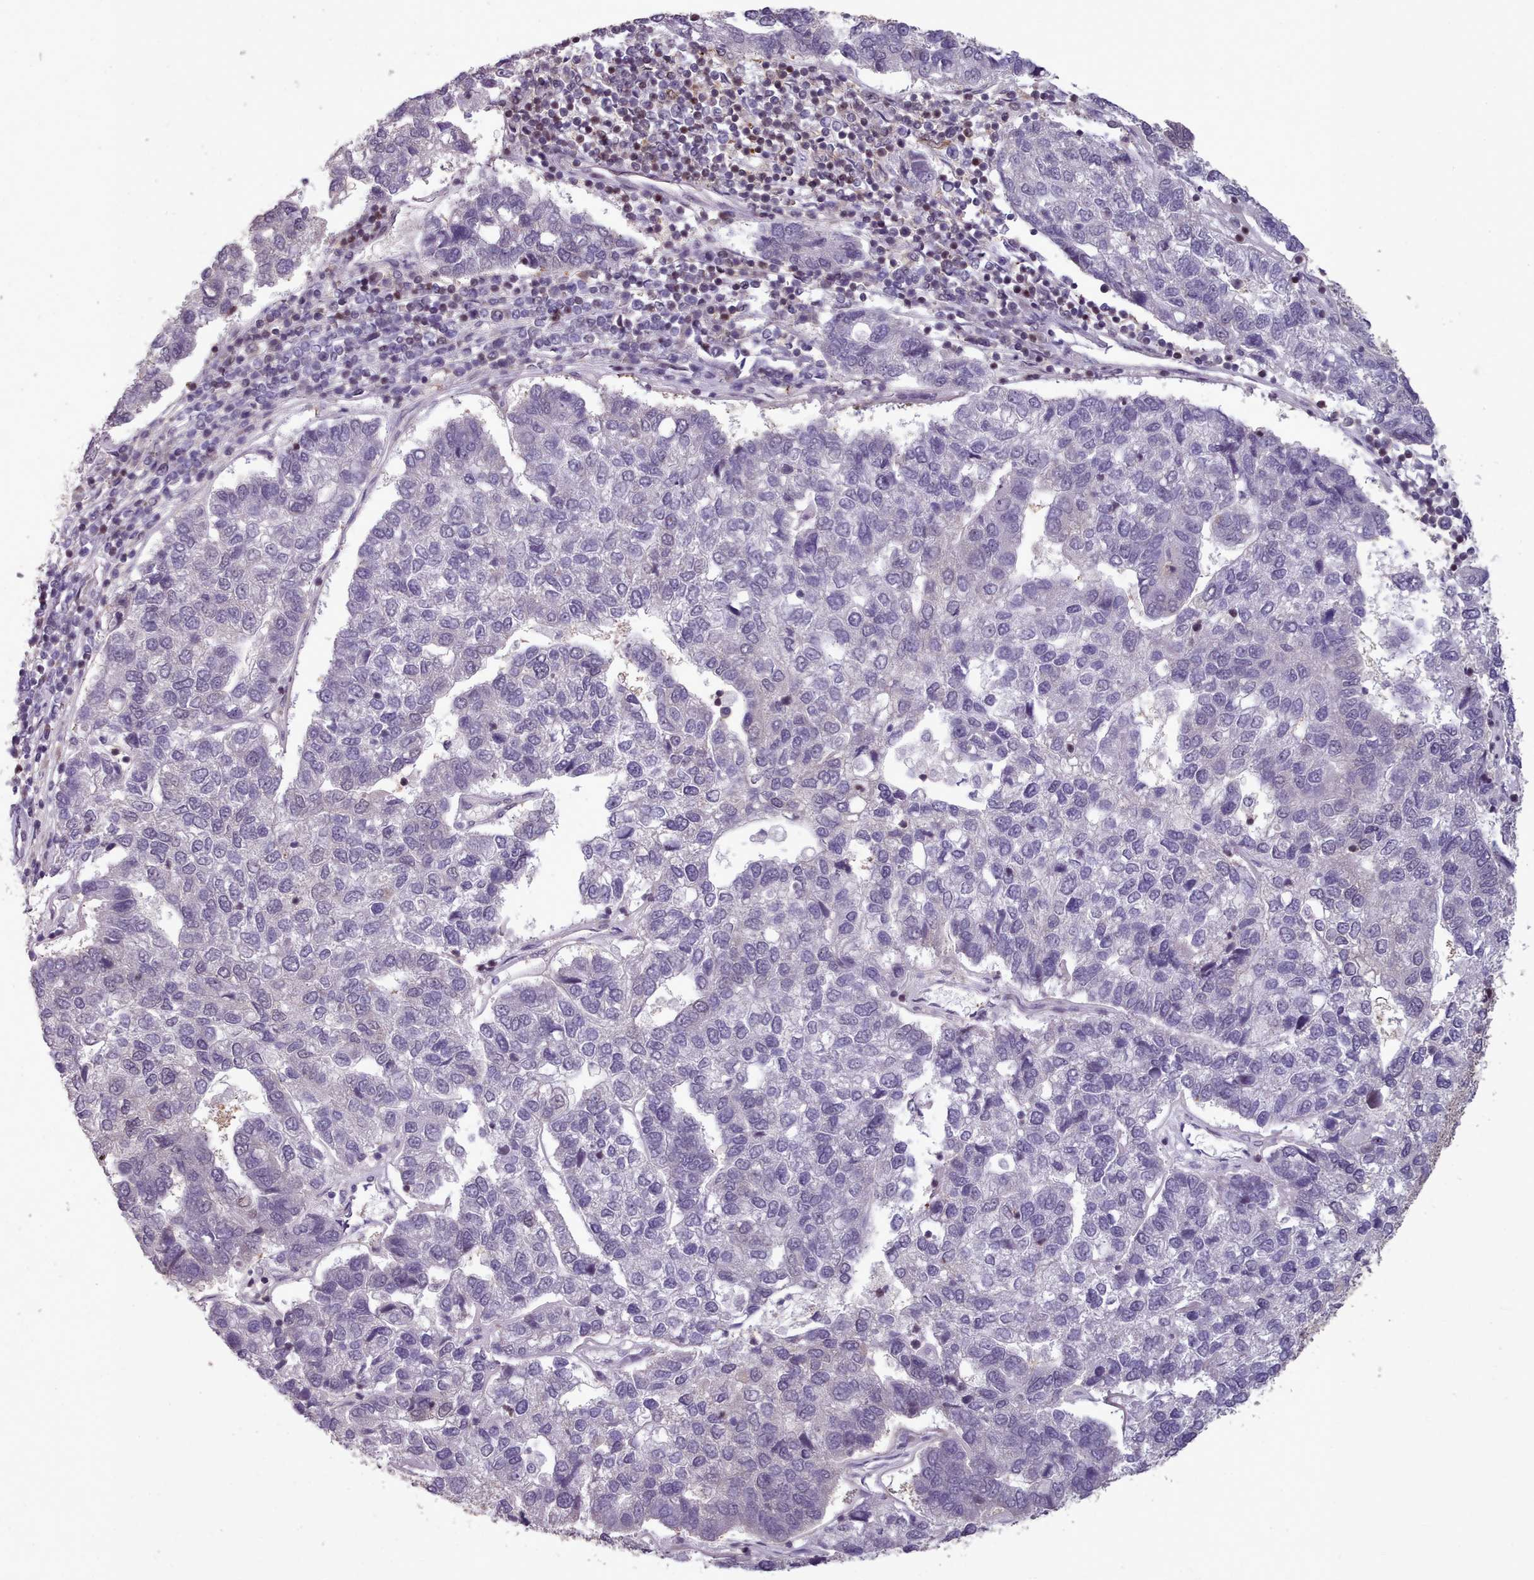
{"staining": {"intensity": "negative", "quantity": "none", "location": "none"}, "tissue": "pancreatic cancer", "cell_type": "Tumor cells", "image_type": "cancer", "snomed": [{"axis": "morphology", "description": "Adenocarcinoma, NOS"}, {"axis": "topography", "description": "Pancreas"}], "caption": "The image displays no significant expression in tumor cells of pancreatic adenocarcinoma.", "gene": "ENSA", "patient": {"sex": "female", "age": 61}}